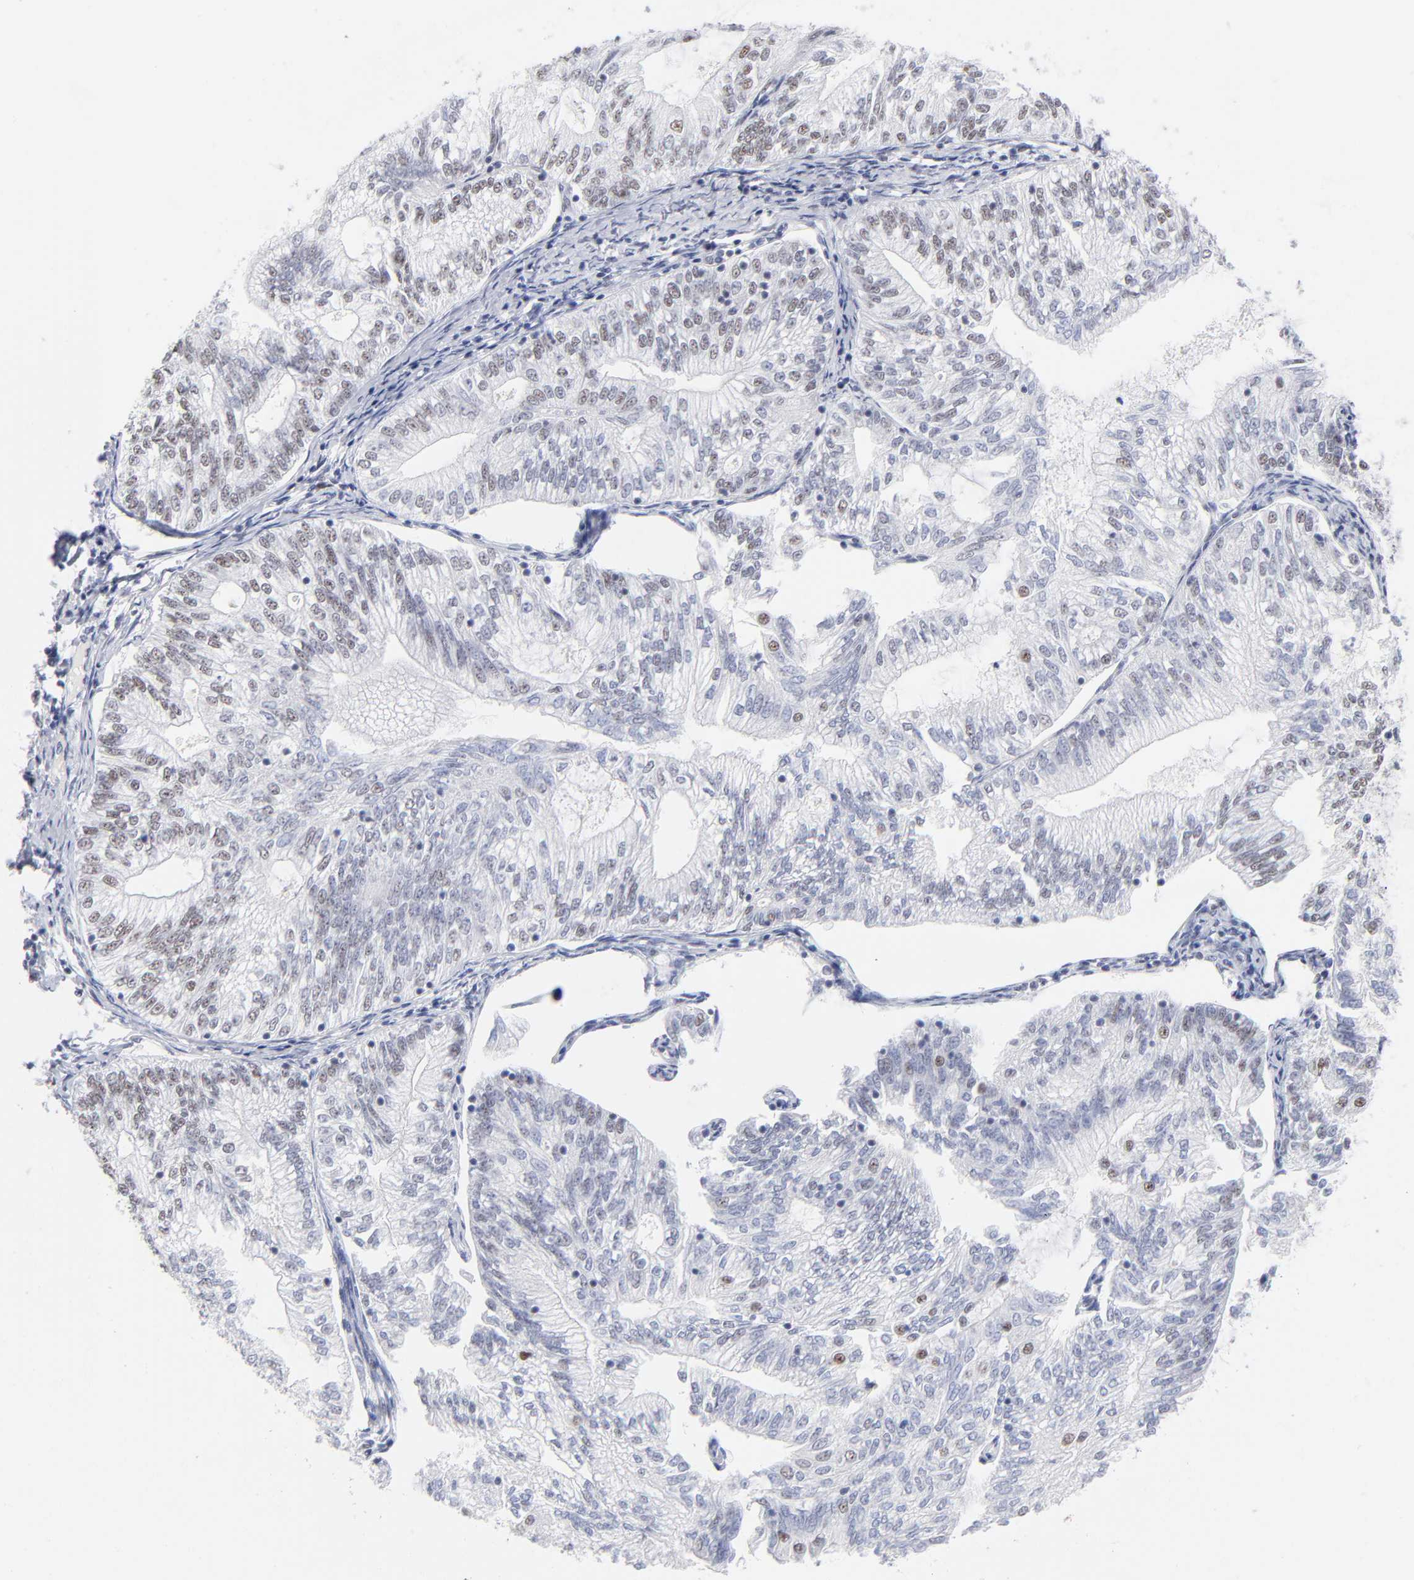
{"staining": {"intensity": "moderate", "quantity": "25%-75%", "location": "nuclear"}, "tissue": "endometrial cancer", "cell_type": "Tumor cells", "image_type": "cancer", "snomed": [{"axis": "morphology", "description": "Adenocarcinoma, NOS"}, {"axis": "topography", "description": "Endometrium"}], "caption": "Endometrial adenocarcinoma stained with IHC displays moderate nuclear expression in about 25%-75% of tumor cells.", "gene": "SNRPB", "patient": {"sex": "female", "age": 69}}